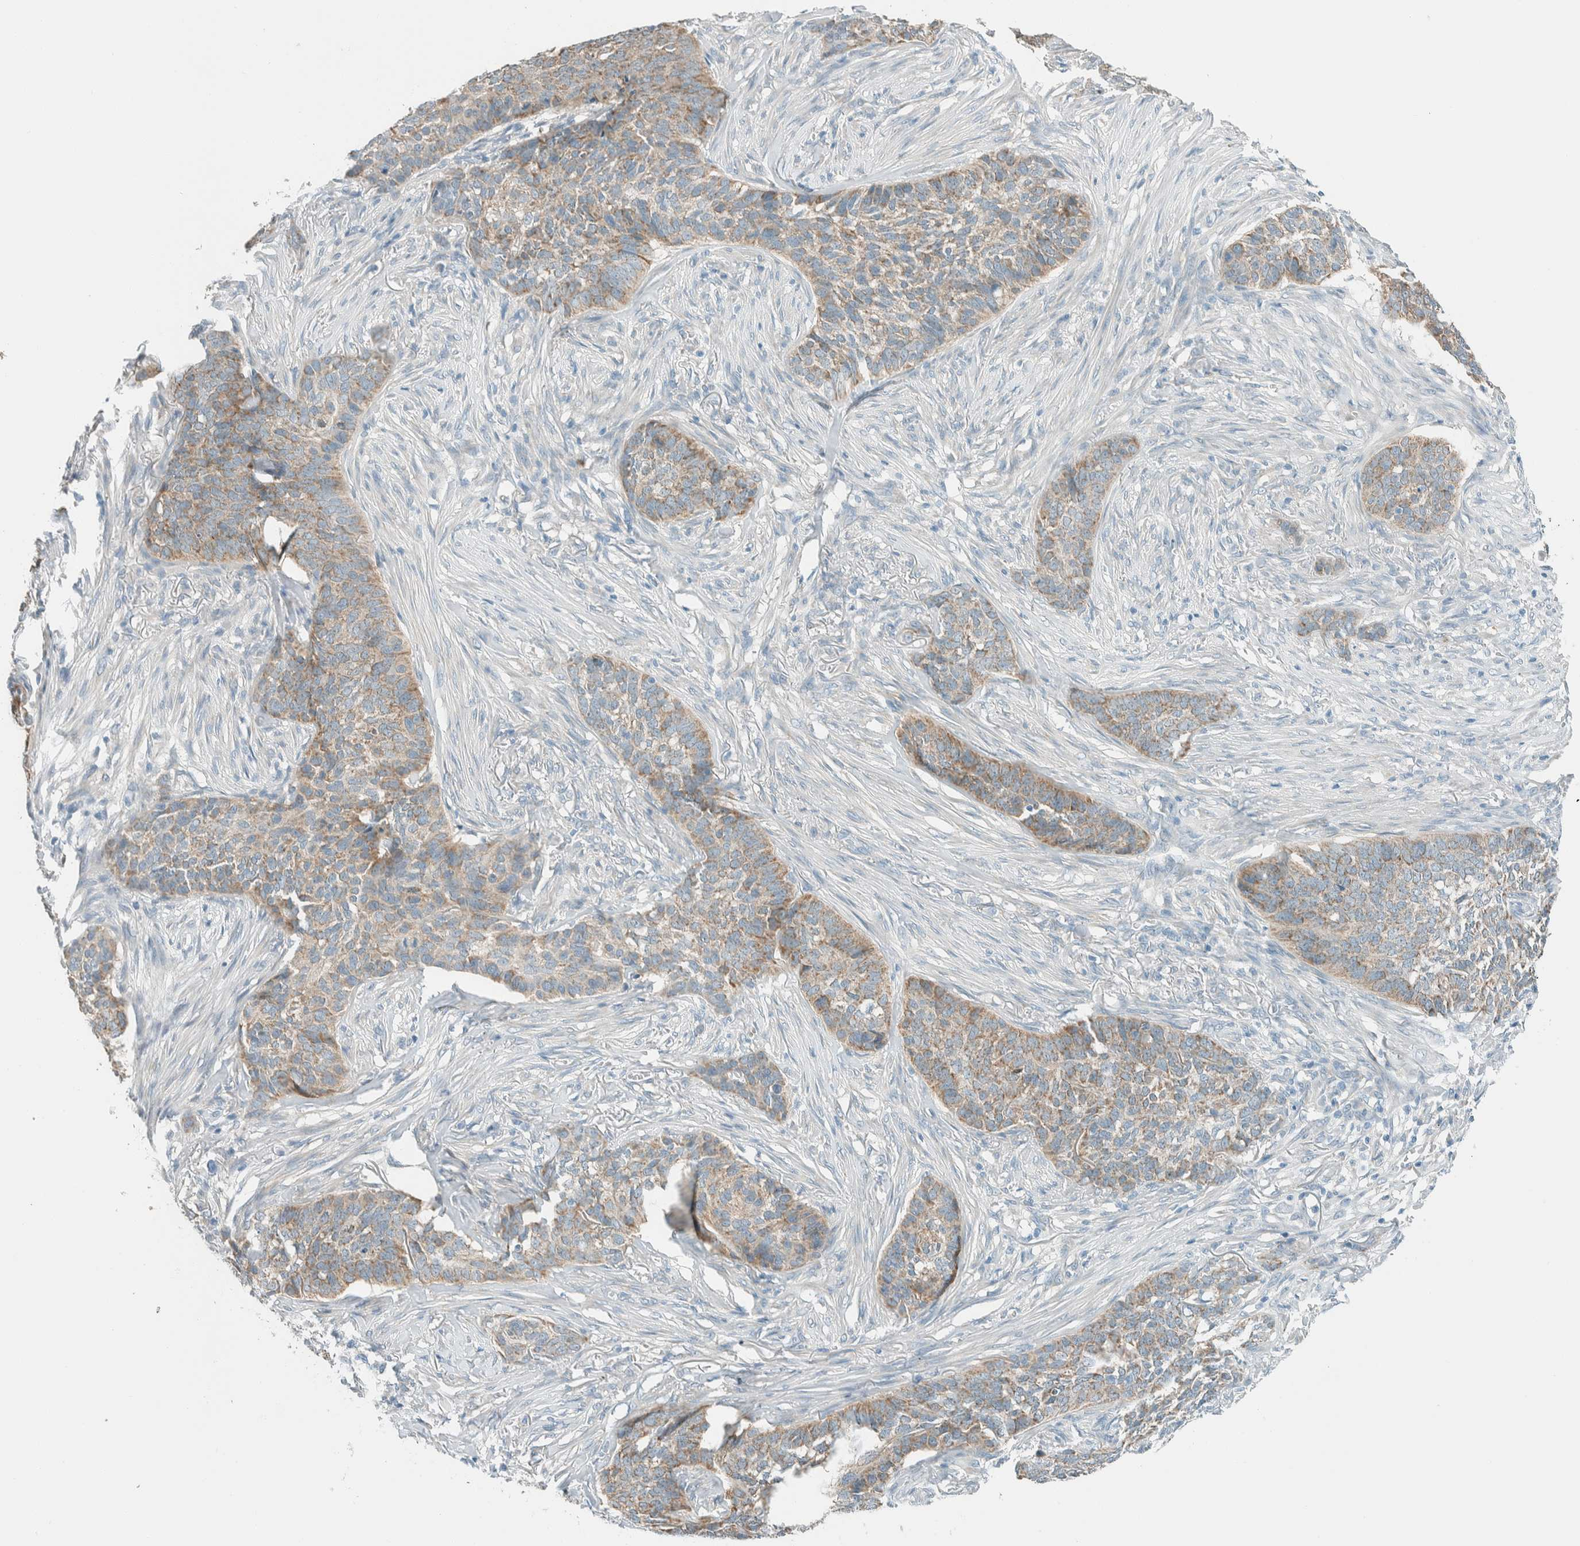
{"staining": {"intensity": "moderate", "quantity": ">75%", "location": "cytoplasmic/membranous"}, "tissue": "skin cancer", "cell_type": "Tumor cells", "image_type": "cancer", "snomed": [{"axis": "morphology", "description": "Basal cell carcinoma"}, {"axis": "topography", "description": "Skin"}], "caption": "DAB (3,3'-diaminobenzidine) immunohistochemical staining of skin basal cell carcinoma exhibits moderate cytoplasmic/membranous protein staining in approximately >75% of tumor cells. (Stains: DAB in brown, nuclei in blue, Microscopy: brightfield microscopy at high magnification).", "gene": "ALDH7A1", "patient": {"sex": "male", "age": 85}}